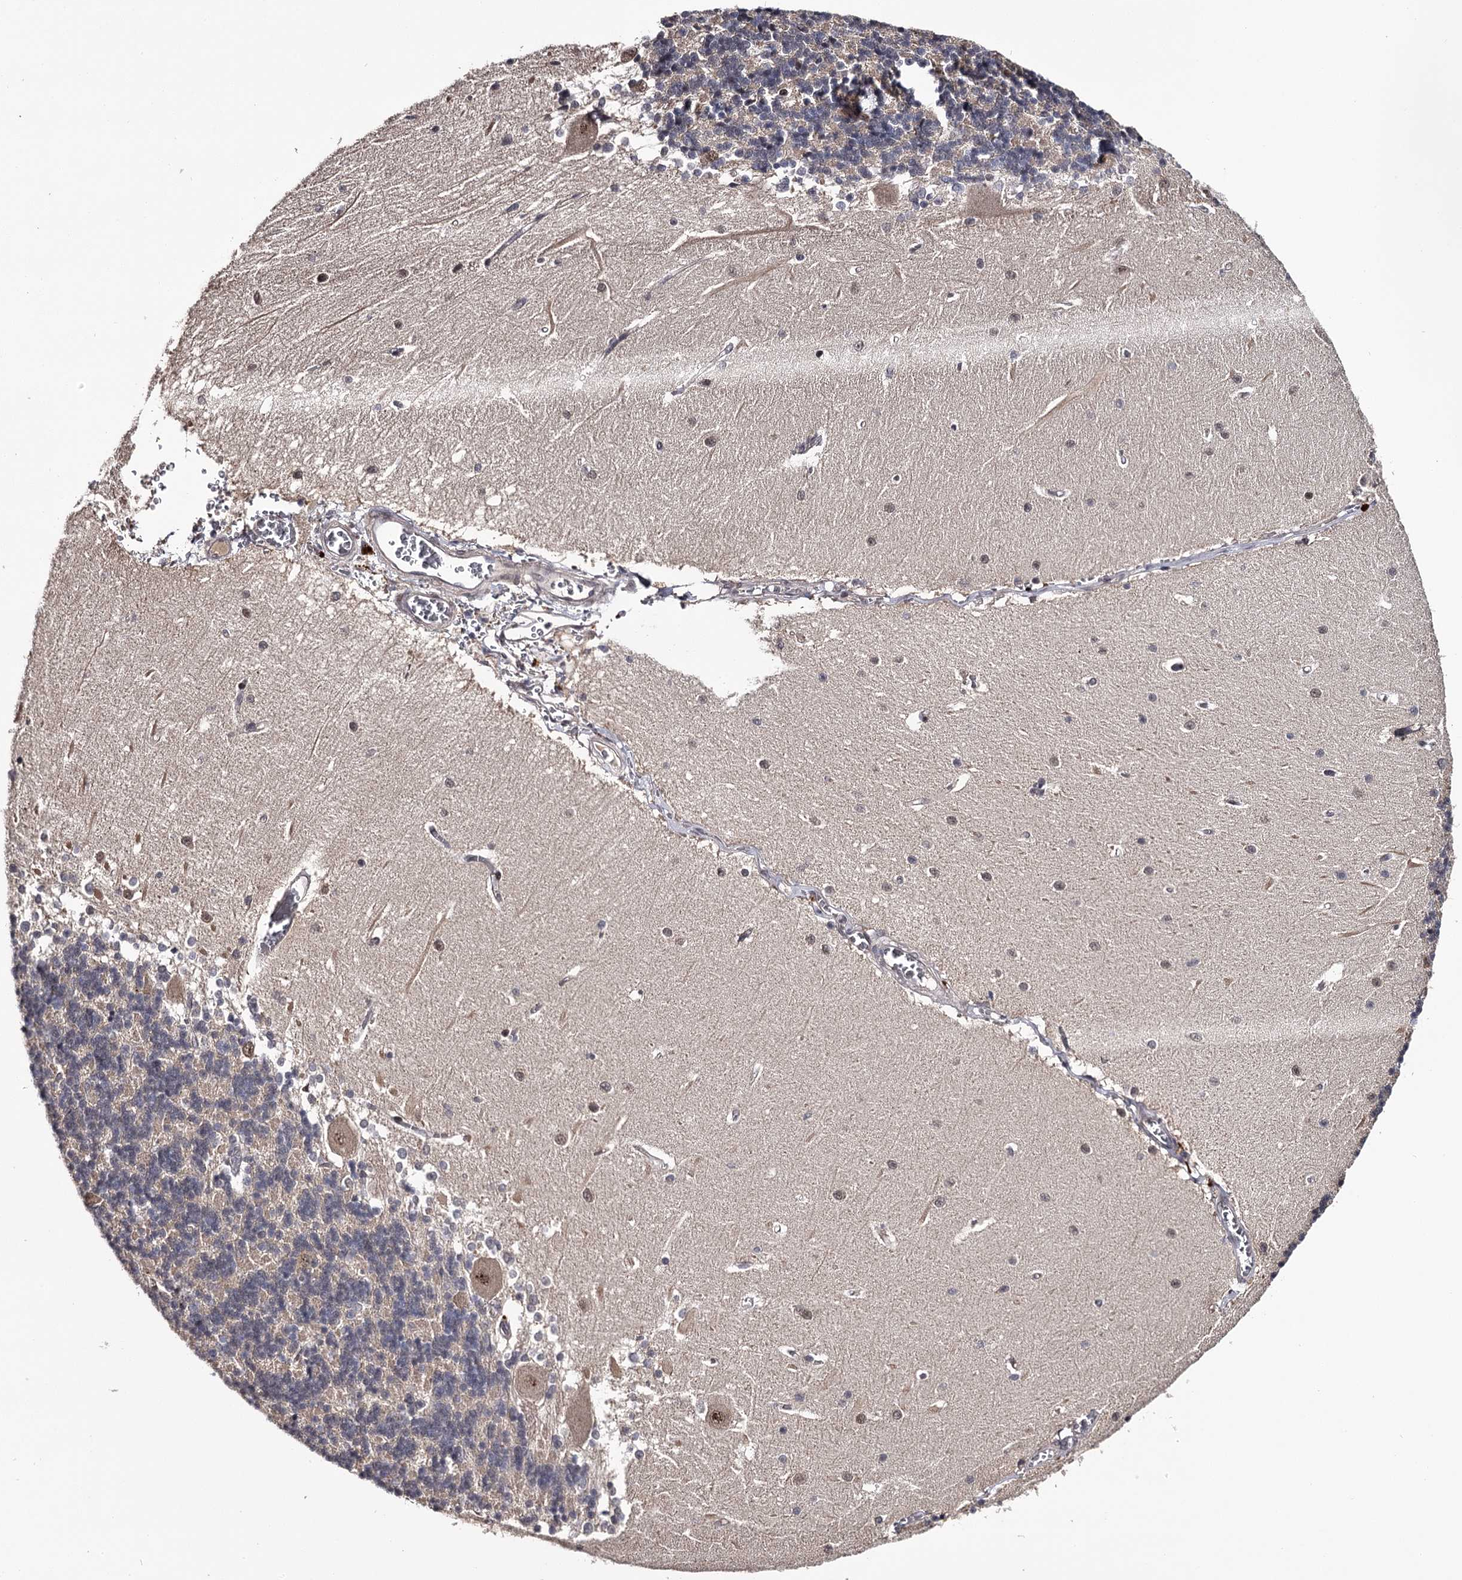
{"staining": {"intensity": "weak", "quantity": "<25%", "location": "cytoplasmic/membranous"}, "tissue": "cerebellum", "cell_type": "Cells in granular layer", "image_type": "normal", "snomed": [{"axis": "morphology", "description": "Normal tissue, NOS"}, {"axis": "topography", "description": "Cerebellum"}], "caption": "IHC micrograph of unremarkable cerebellum: human cerebellum stained with DAB demonstrates no significant protein staining in cells in granular layer. (Brightfield microscopy of DAB IHC at high magnification).", "gene": "RNF44", "patient": {"sex": "male", "age": 37}}